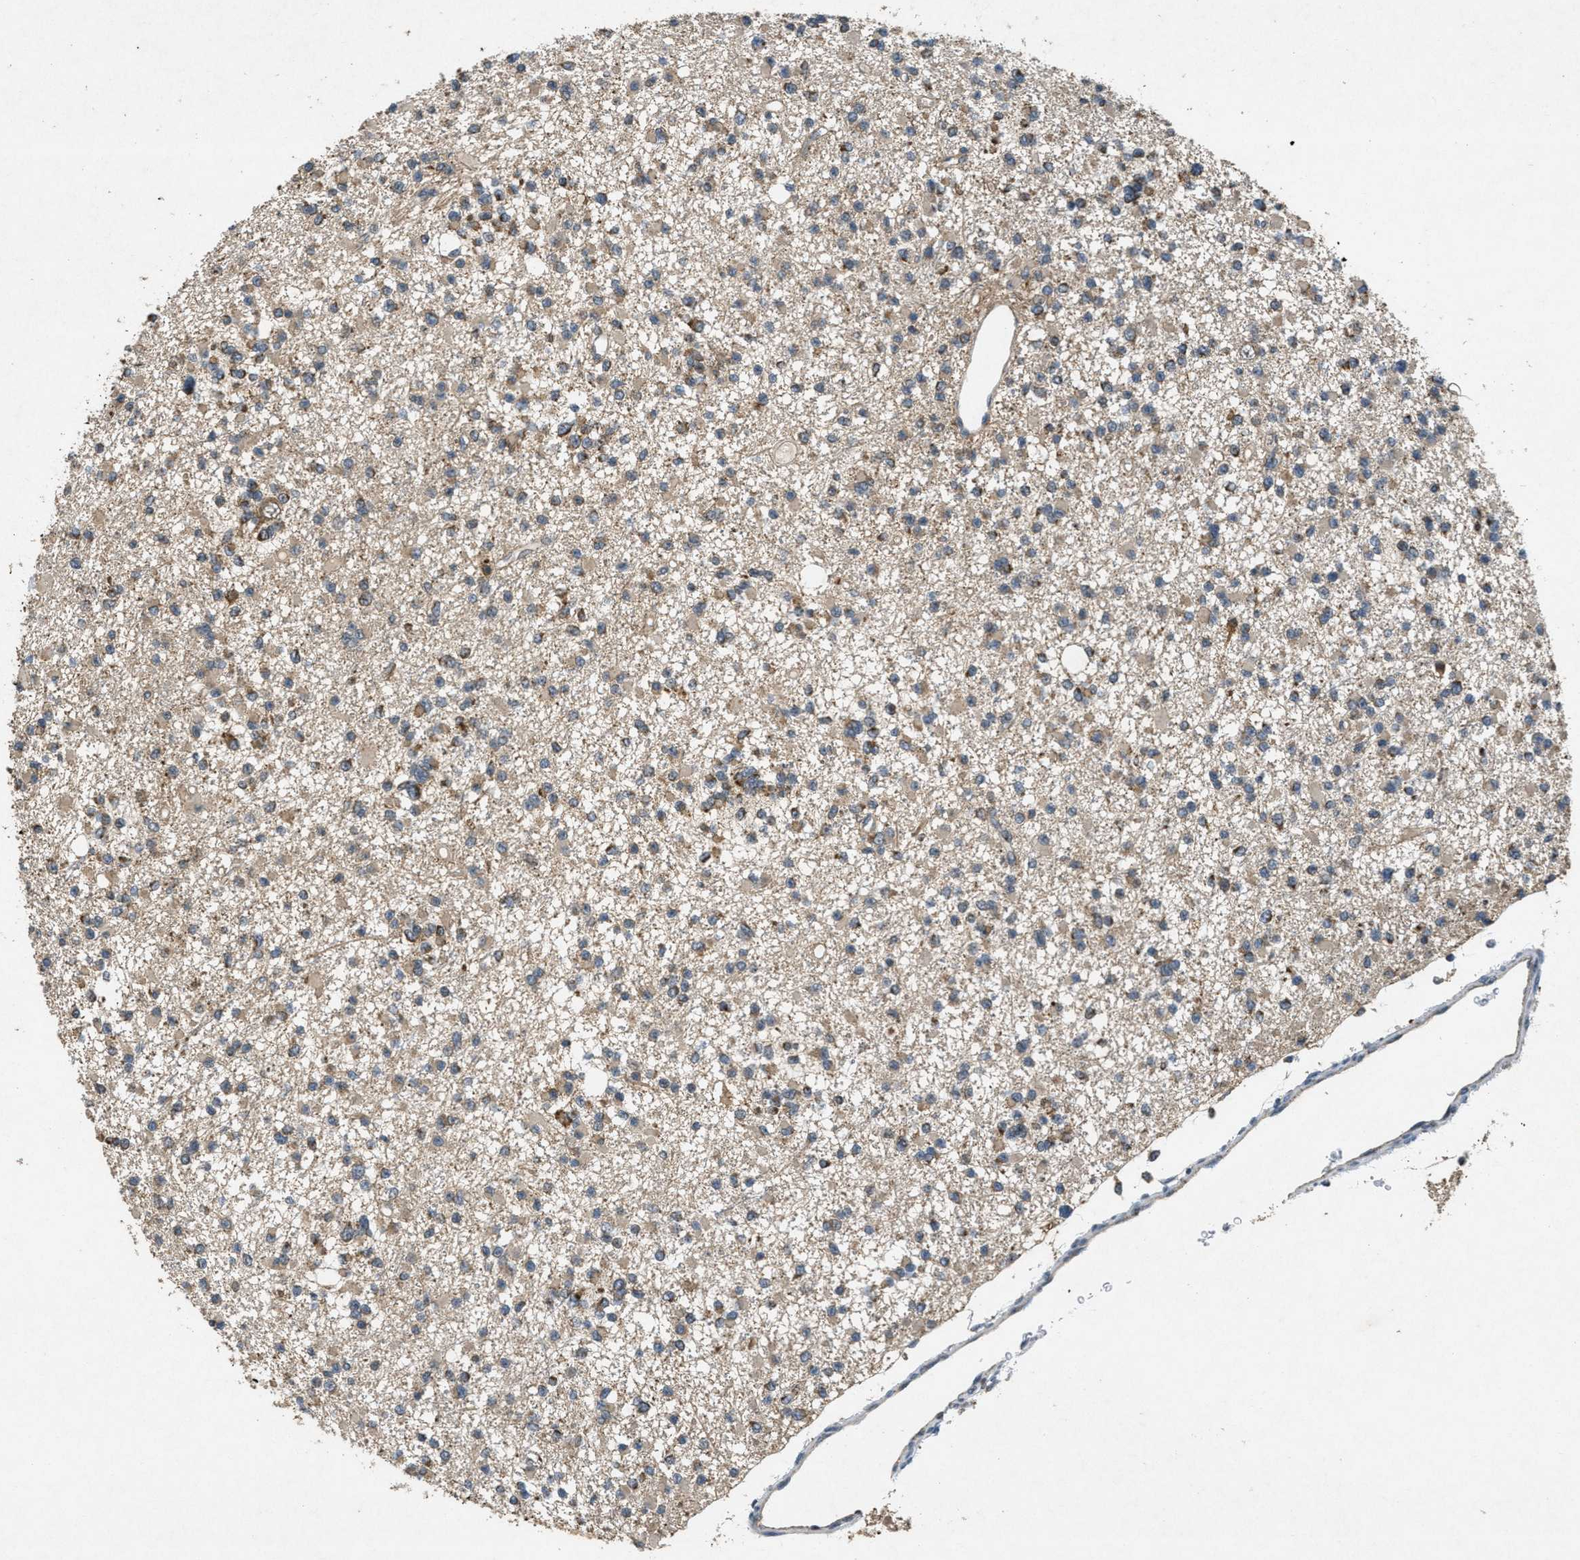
{"staining": {"intensity": "moderate", "quantity": ">75%", "location": "cytoplasmic/membranous"}, "tissue": "glioma", "cell_type": "Tumor cells", "image_type": "cancer", "snomed": [{"axis": "morphology", "description": "Glioma, malignant, Low grade"}, {"axis": "topography", "description": "Brain"}], "caption": "Brown immunohistochemical staining in glioma reveals moderate cytoplasmic/membranous expression in about >75% of tumor cells.", "gene": "PPP1R15A", "patient": {"sex": "female", "age": 22}}